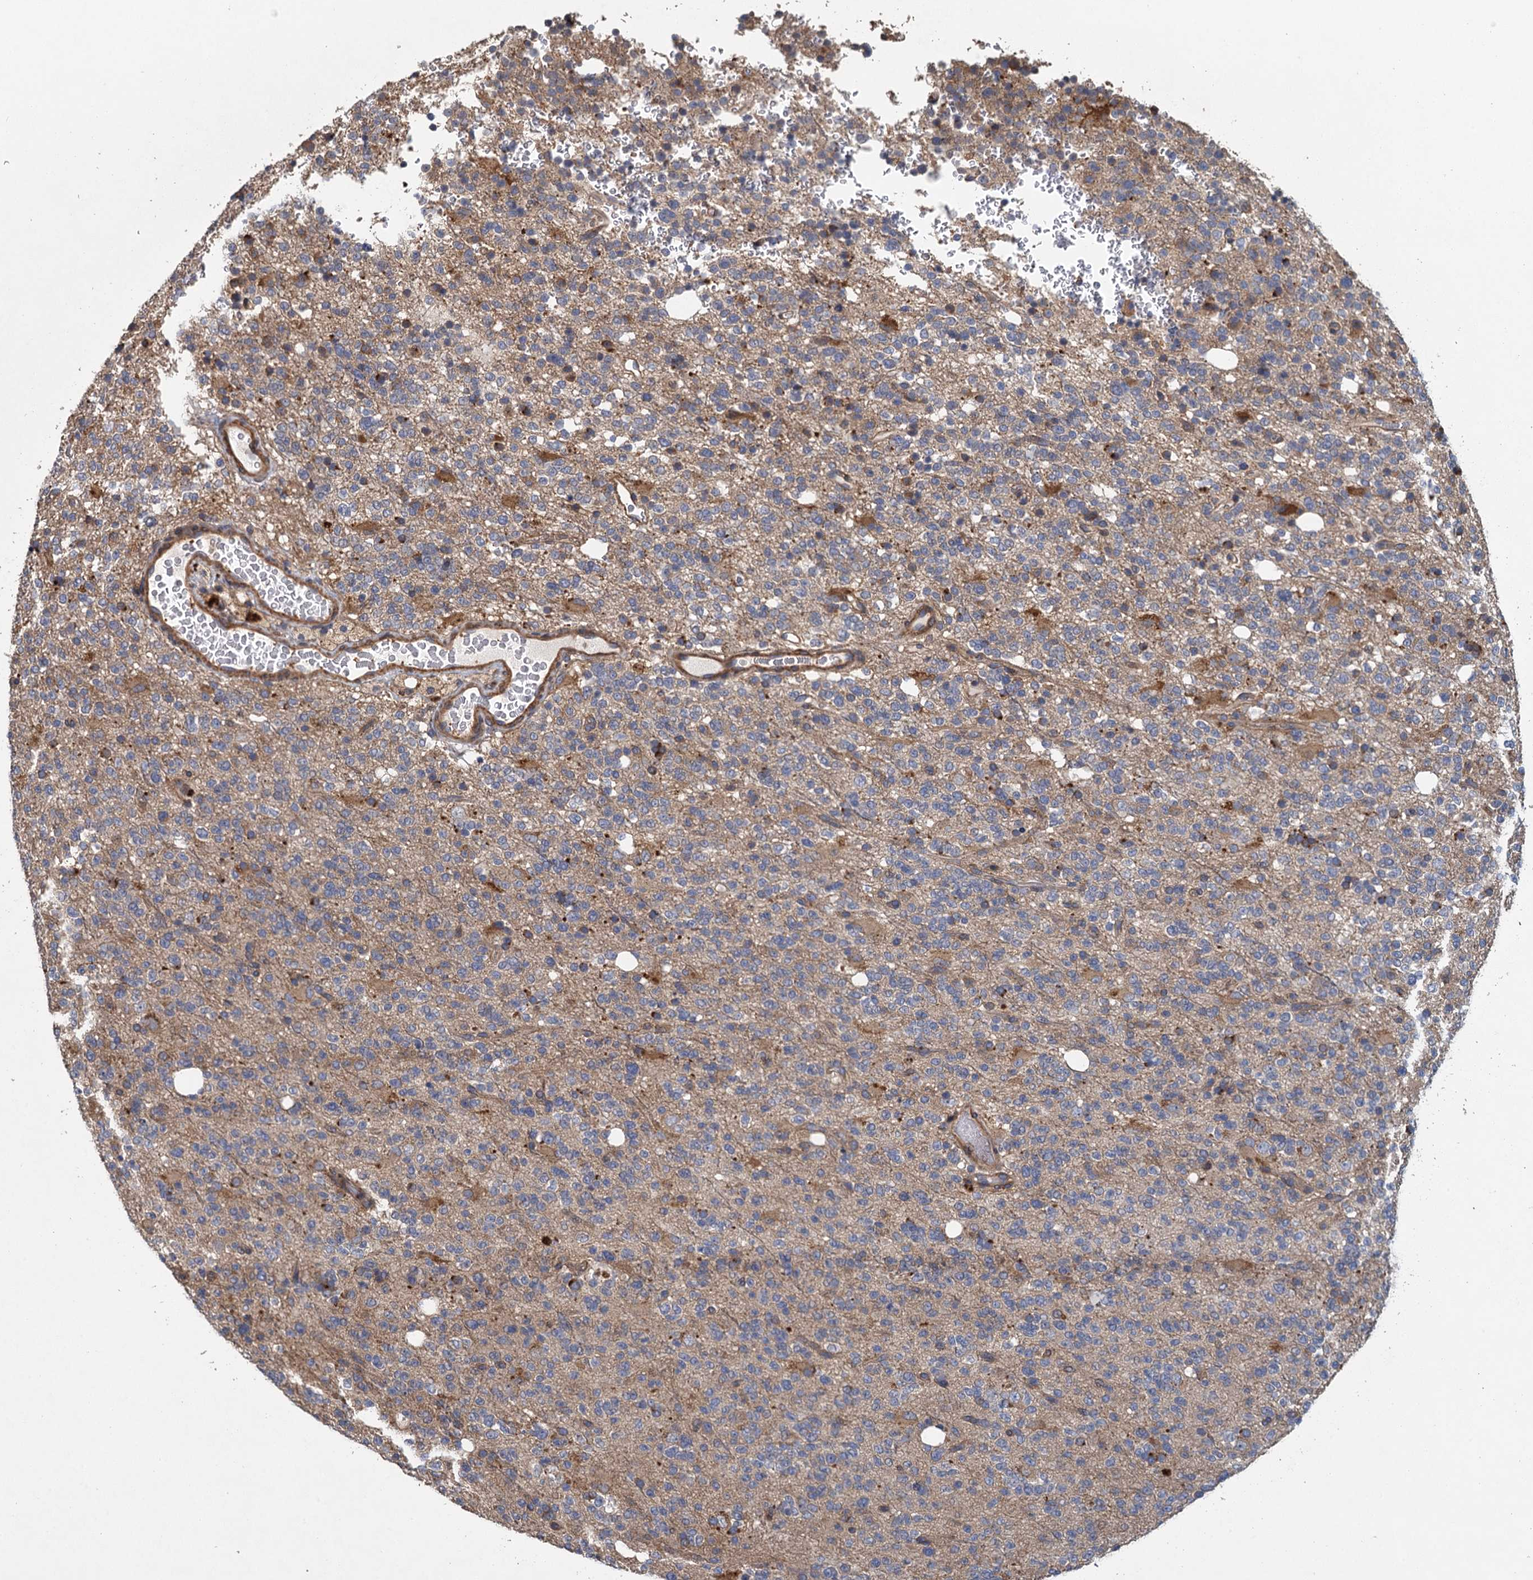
{"staining": {"intensity": "moderate", "quantity": "<25%", "location": "cytoplasmic/membranous"}, "tissue": "glioma", "cell_type": "Tumor cells", "image_type": "cancer", "snomed": [{"axis": "morphology", "description": "Glioma, malignant, High grade"}, {"axis": "topography", "description": "Brain"}], "caption": "The photomicrograph displays immunohistochemical staining of high-grade glioma (malignant). There is moderate cytoplasmic/membranous positivity is appreciated in approximately <25% of tumor cells.", "gene": "MEAK7", "patient": {"sex": "female", "age": 62}}